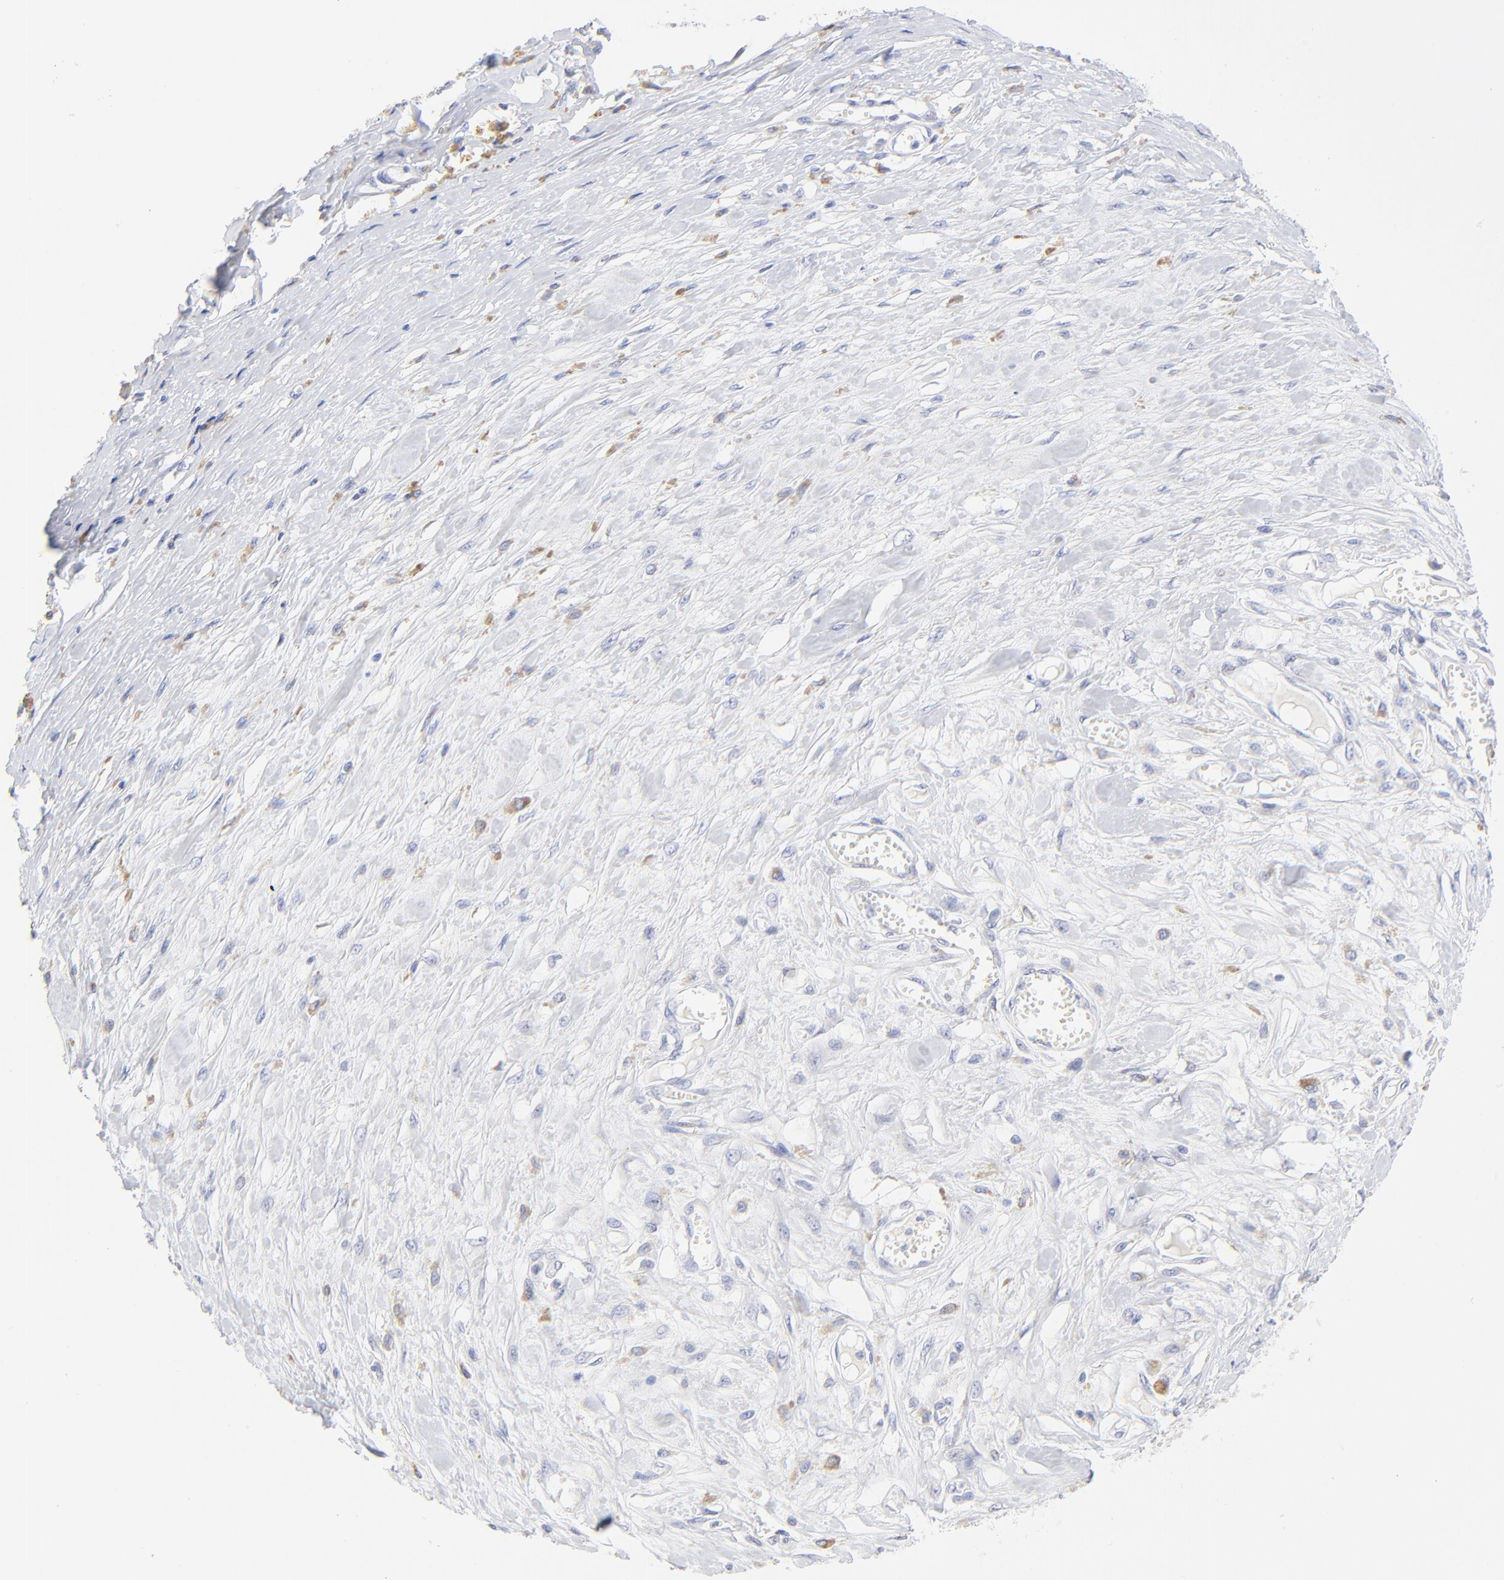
{"staining": {"intensity": "negative", "quantity": "none", "location": "none"}, "tissue": "melanoma", "cell_type": "Tumor cells", "image_type": "cancer", "snomed": [{"axis": "morphology", "description": "Malignant melanoma, Metastatic site"}, {"axis": "topography", "description": "Lymph node"}], "caption": "Tumor cells are negative for protein expression in human melanoma.", "gene": "SULT4A1", "patient": {"sex": "male", "age": 59}}